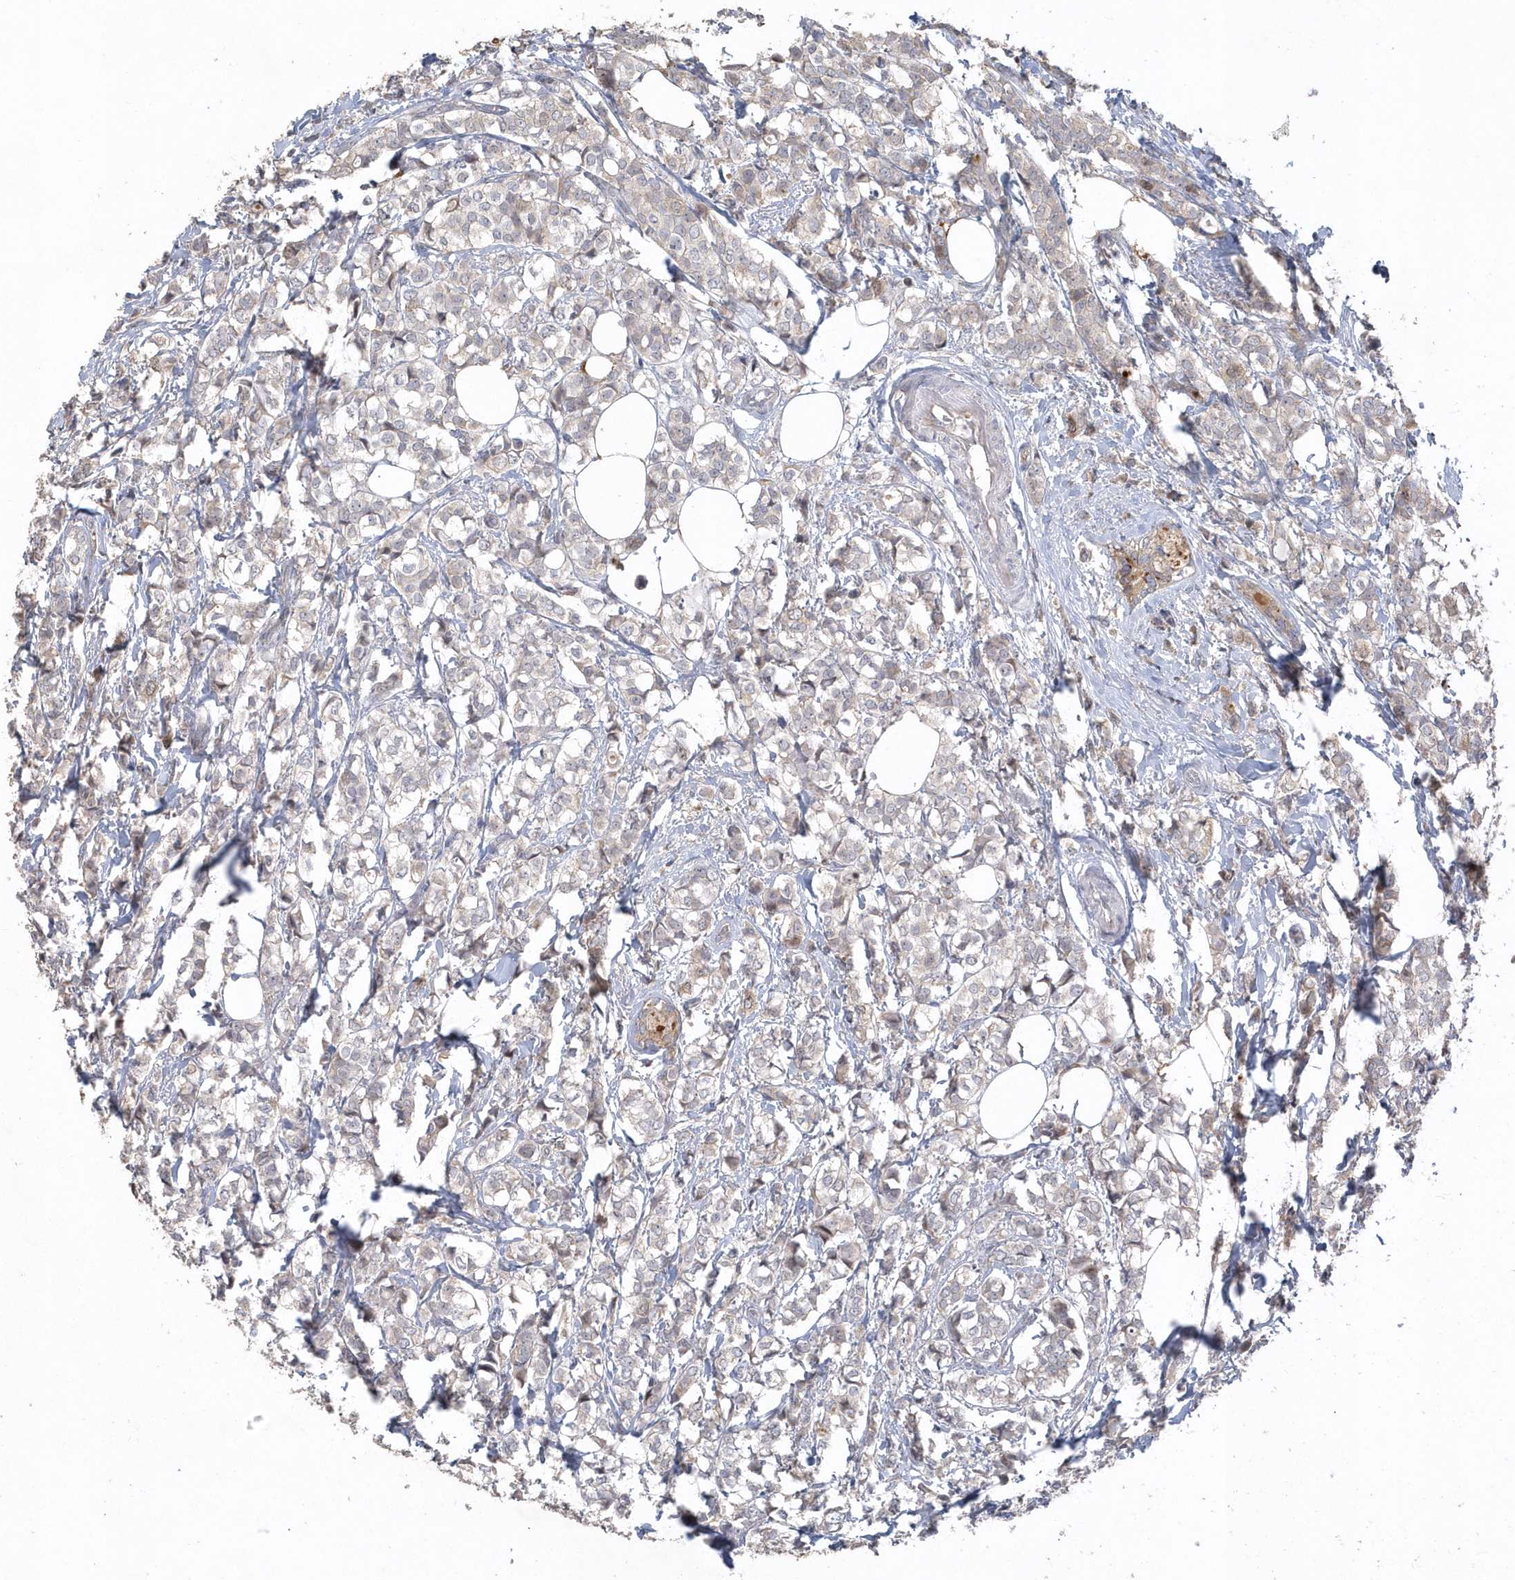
{"staining": {"intensity": "negative", "quantity": "none", "location": "none"}, "tissue": "breast cancer", "cell_type": "Tumor cells", "image_type": "cancer", "snomed": [{"axis": "morphology", "description": "Lobular carcinoma"}, {"axis": "topography", "description": "Breast"}], "caption": "IHC histopathology image of human breast cancer (lobular carcinoma) stained for a protein (brown), which displays no expression in tumor cells. (DAB immunohistochemistry visualized using brightfield microscopy, high magnification).", "gene": "TRAIP", "patient": {"sex": "female", "age": 60}}